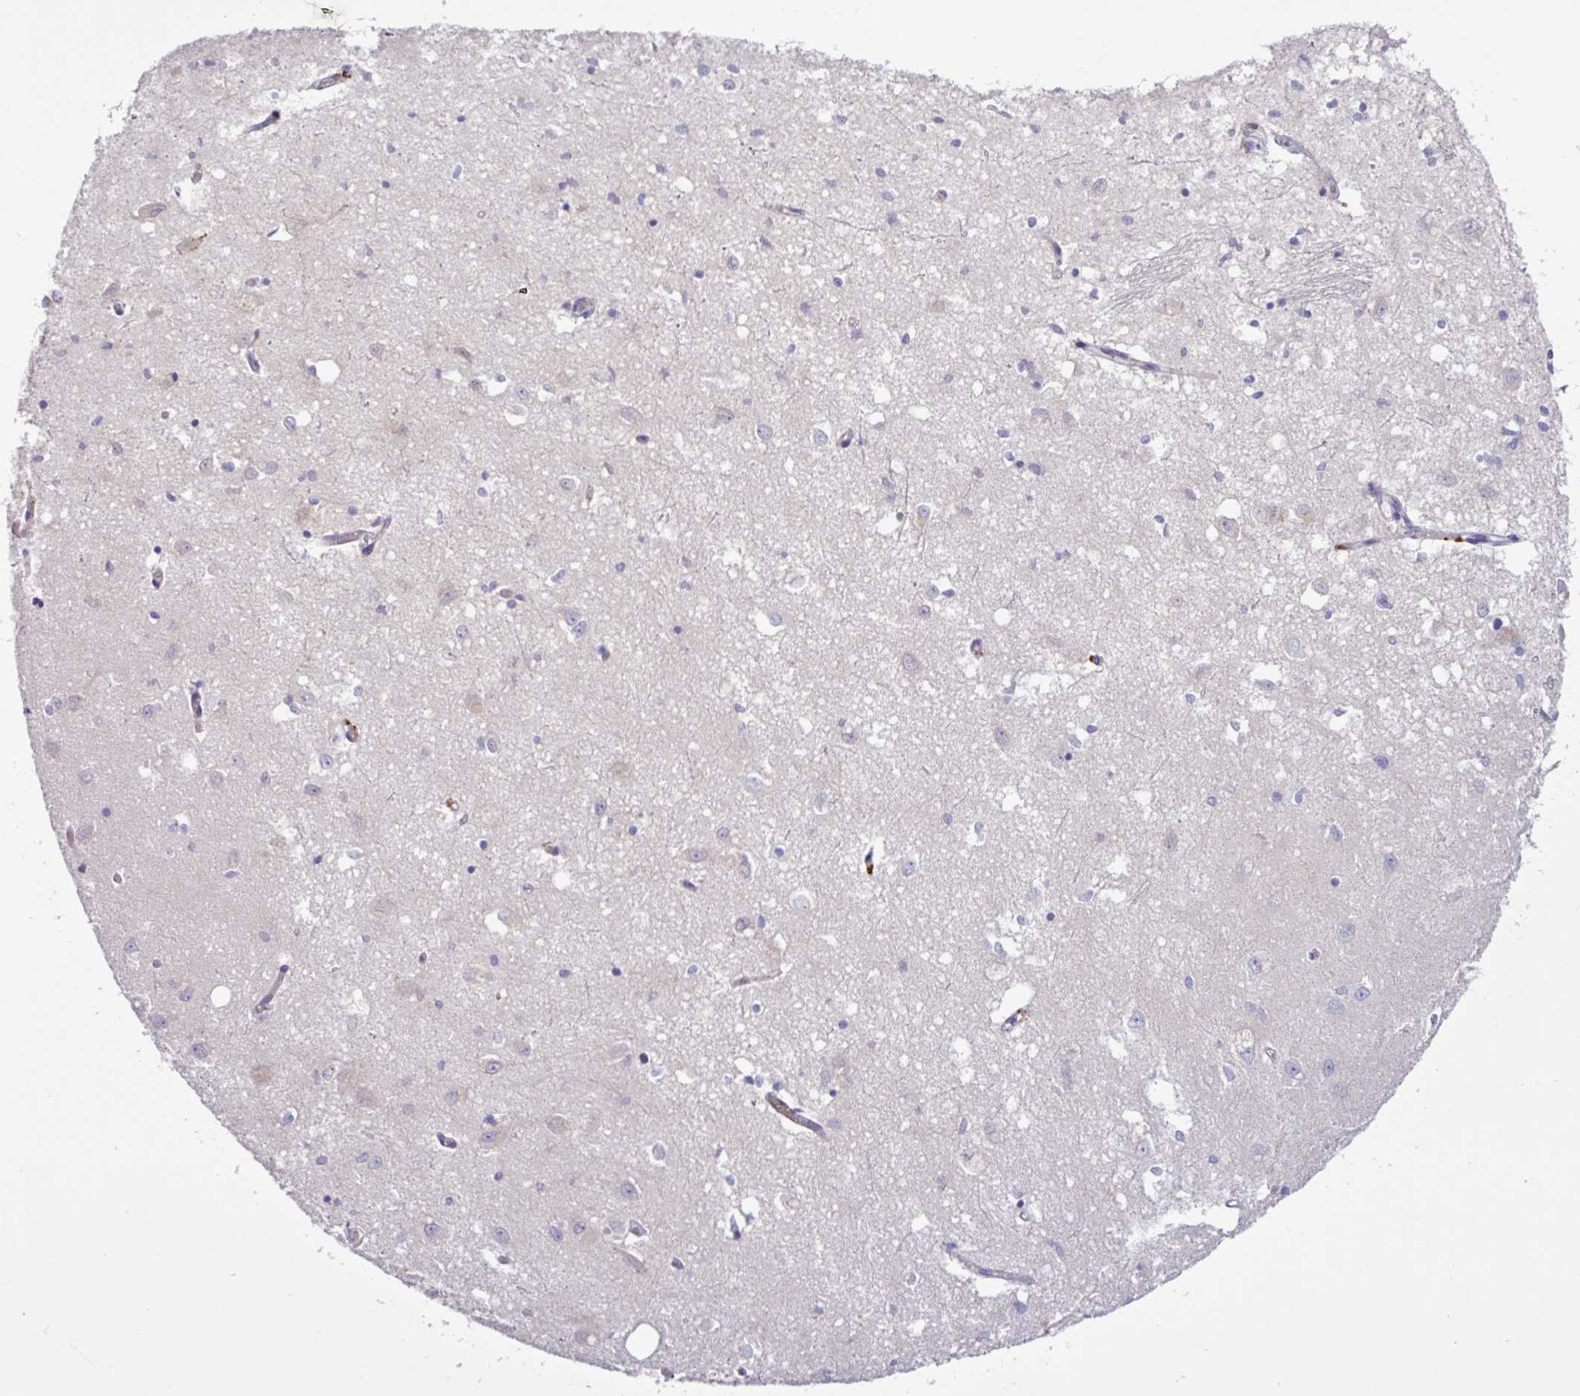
{"staining": {"intensity": "negative", "quantity": "none", "location": "none"}, "tissue": "caudate", "cell_type": "Glial cells", "image_type": "normal", "snomed": [{"axis": "morphology", "description": "Normal tissue, NOS"}, {"axis": "topography", "description": "Lateral ventricle wall"}], "caption": "Immunohistochemistry micrograph of unremarkable human caudate stained for a protein (brown), which shows no expression in glial cells.", "gene": "AMIGO2", "patient": {"sex": "male", "age": 70}}